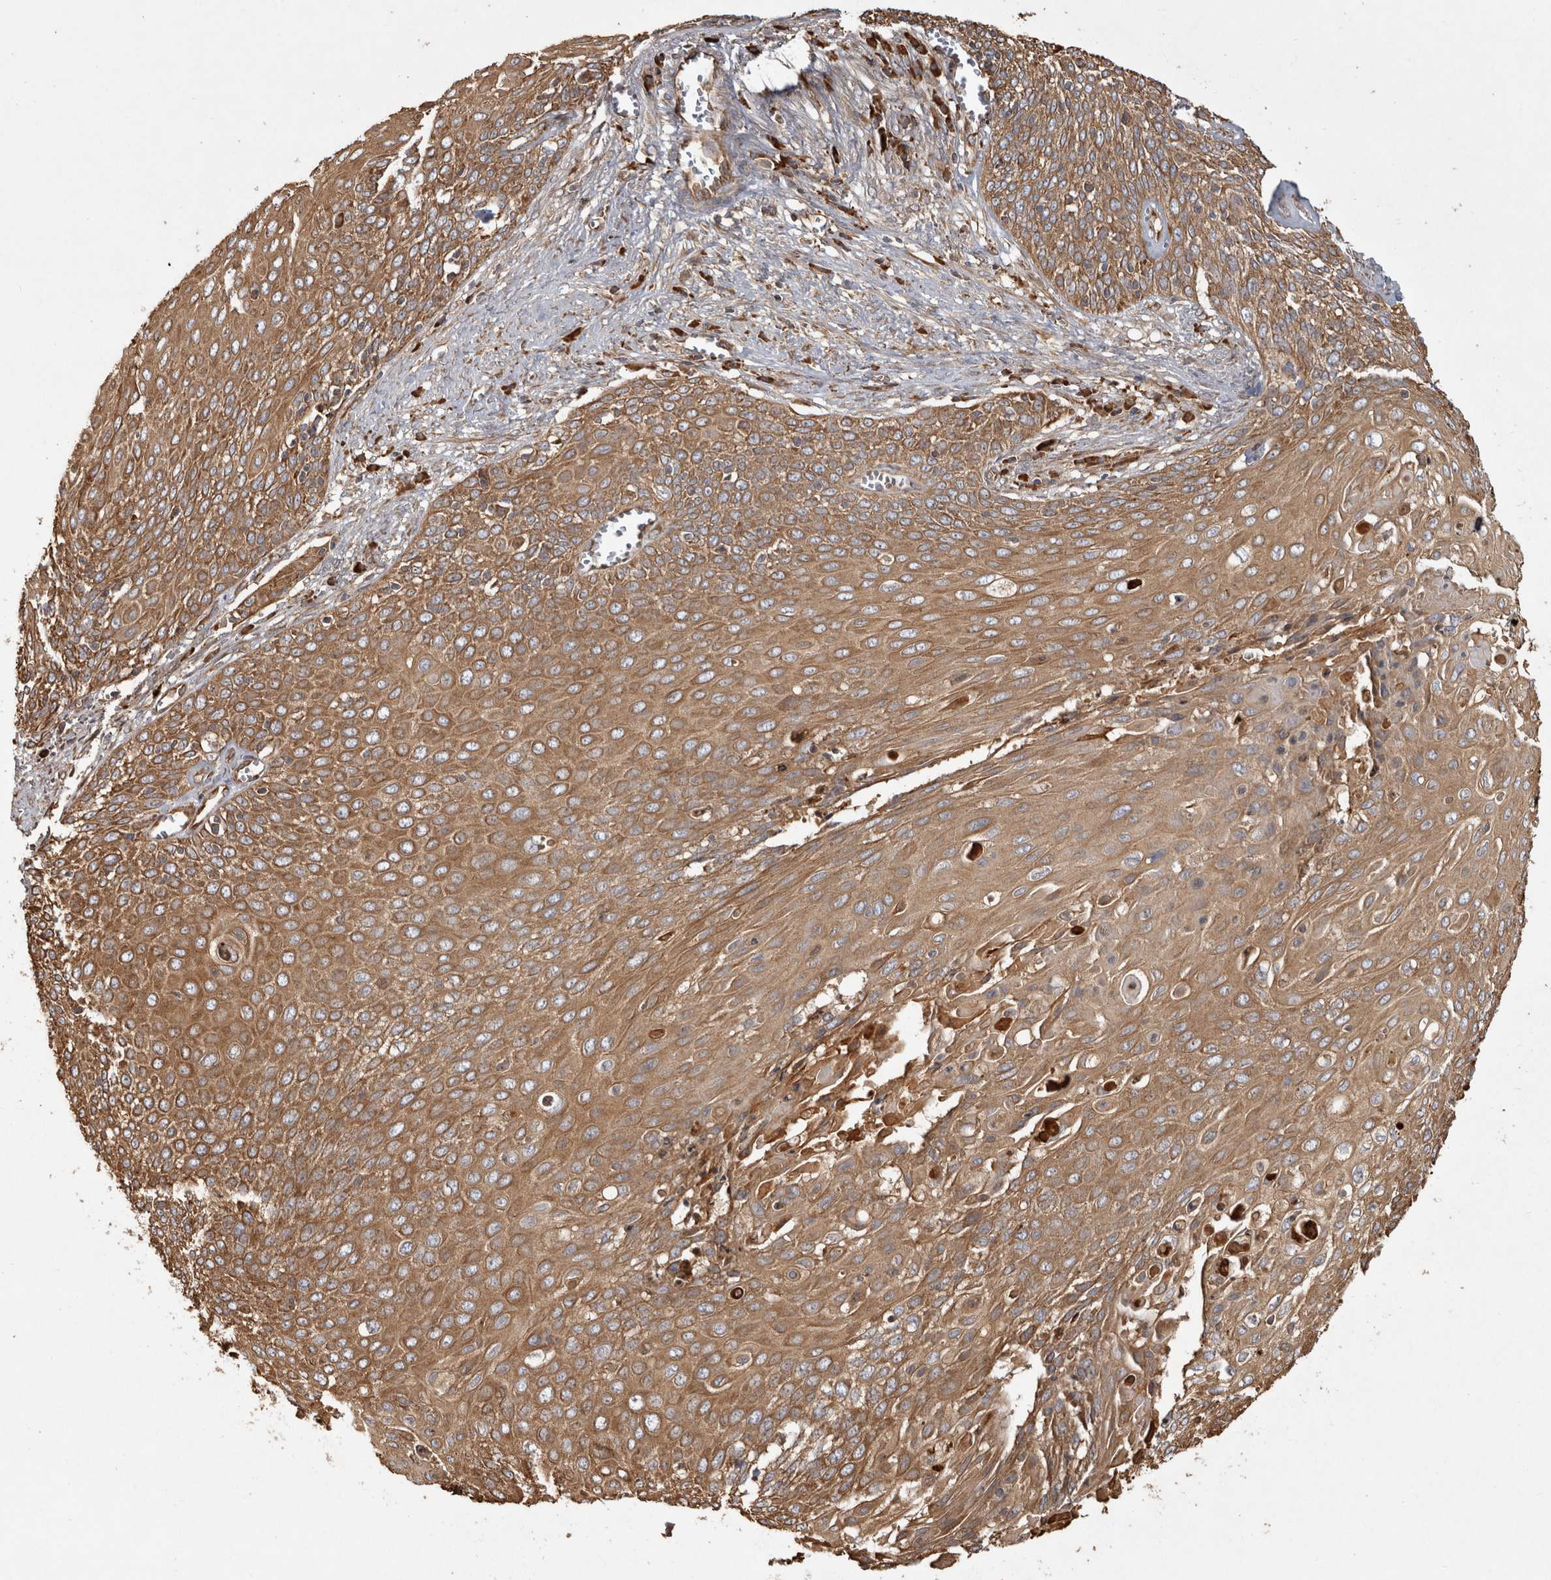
{"staining": {"intensity": "moderate", "quantity": ">75%", "location": "cytoplasmic/membranous"}, "tissue": "cervical cancer", "cell_type": "Tumor cells", "image_type": "cancer", "snomed": [{"axis": "morphology", "description": "Squamous cell carcinoma, NOS"}, {"axis": "topography", "description": "Cervix"}], "caption": "A micrograph of cervical cancer stained for a protein reveals moderate cytoplasmic/membranous brown staining in tumor cells. Using DAB (3,3'-diaminobenzidine) (brown) and hematoxylin (blue) stains, captured at high magnification using brightfield microscopy.", "gene": "CAMSAP2", "patient": {"sex": "female", "age": 39}}